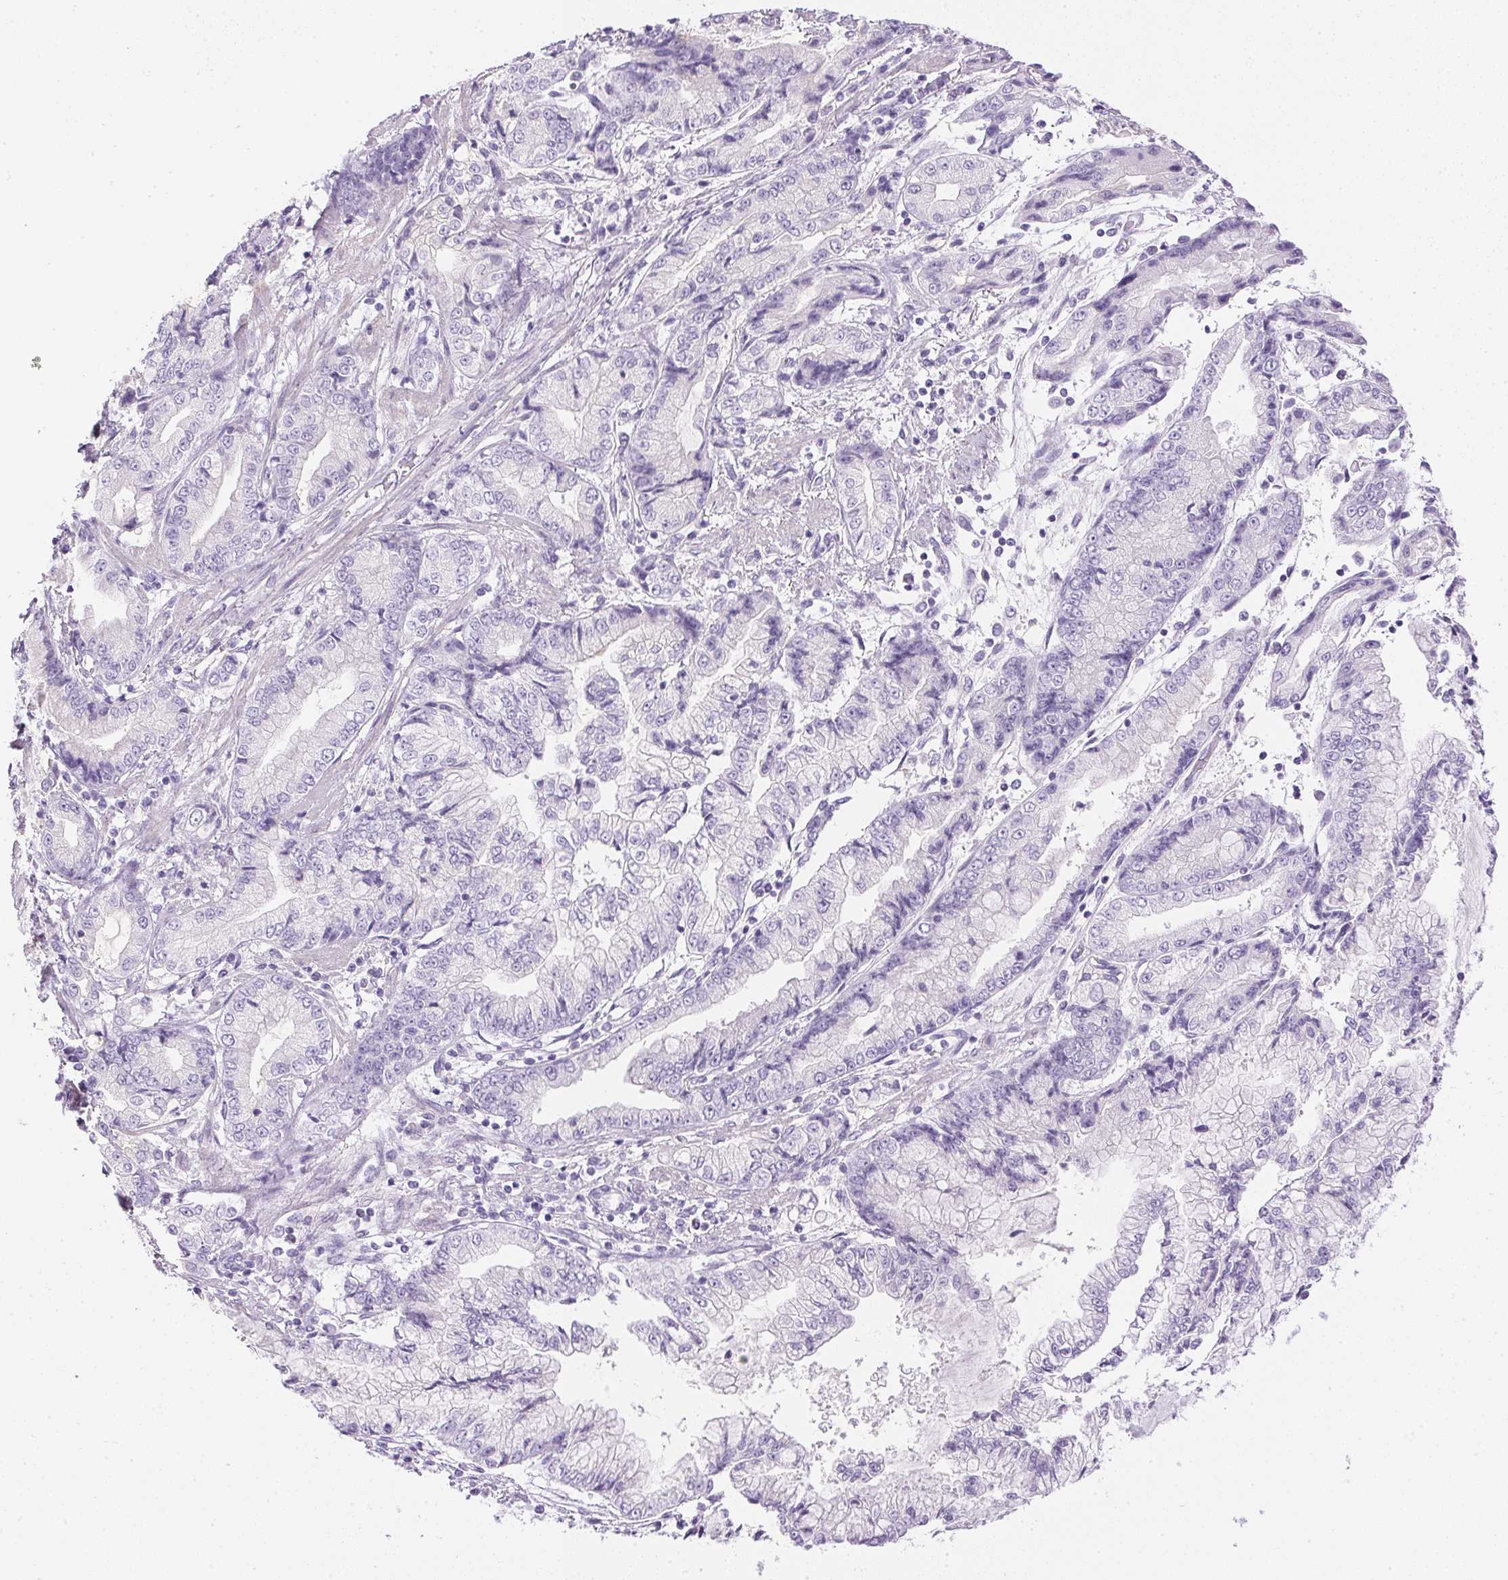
{"staining": {"intensity": "negative", "quantity": "none", "location": "none"}, "tissue": "stomach cancer", "cell_type": "Tumor cells", "image_type": "cancer", "snomed": [{"axis": "morphology", "description": "Adenocarcinoma, NOS"}, {"axis": "topography", "description": "Stomach, upper"}], "caption": "Immunohistochemistry image of neoplastic tissue: human adenocarcinoma (stomach) stained with DAB exhibits no significant protein staining in tumor cells. (DAB (3,3'-diaminobenzidine) IHC, high magnification).", "gene": "CTRL", "patient": {"sex": "female", "age": 74}}